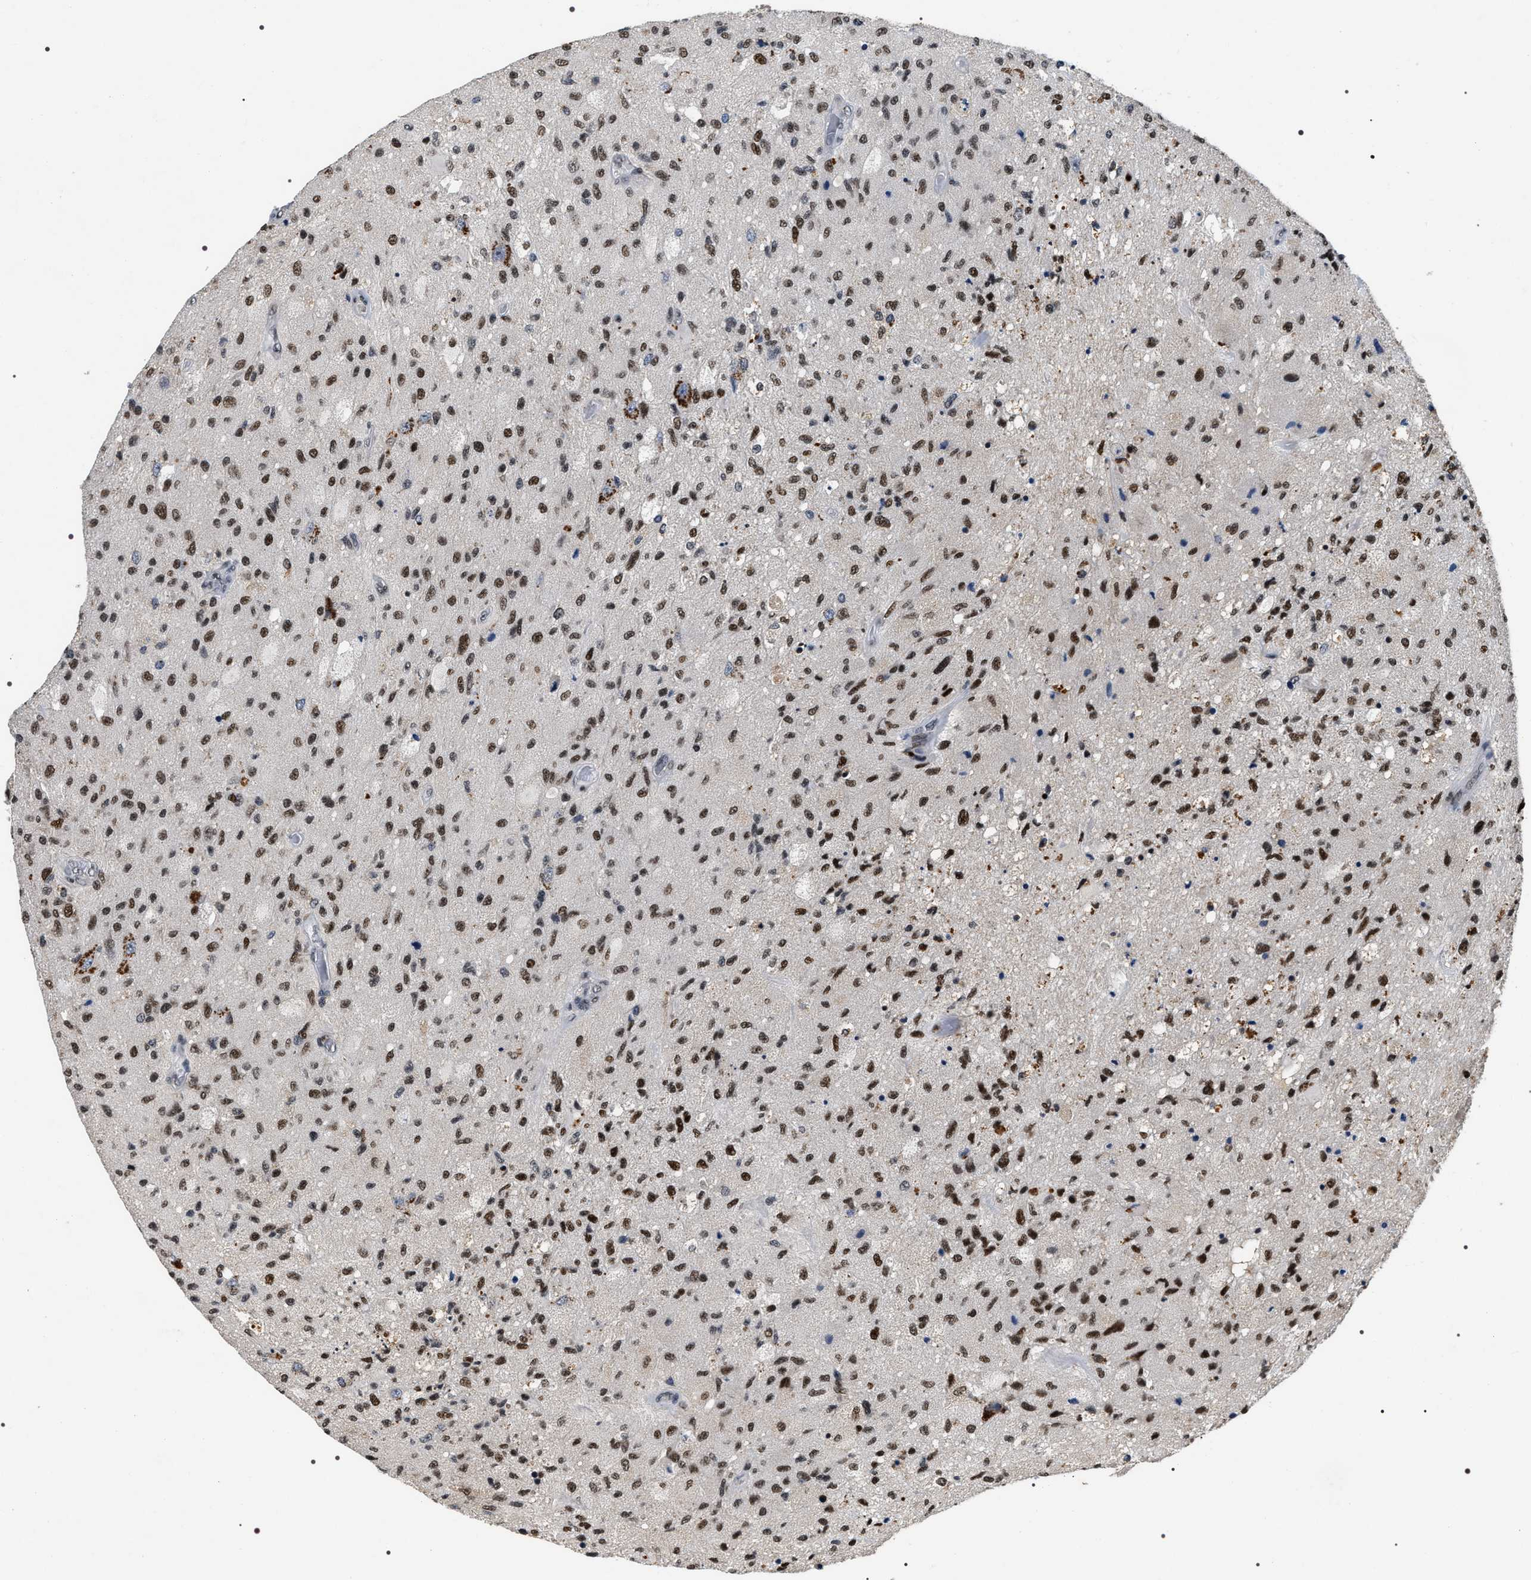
{"staining": {"intensity": "moderate", "quantity": ">75%", "location": "nuclear"}, "tissue": "glioma", "cell_type": "Tumor cells", "image_type": "cancer", "snomed": [{"axis": "morphology", "description": "Normal tissue, NOS"}, {"axis": "morphology", "description": "Glioma, malignant, High grade"}, {"axis": "topography", "description": "Cerebral cortex"}], "caption": "Protein analysis of glioma tissue shows moderate nuclear expression in approximately >75% of tumor cells.", "gene": "C7orf25", "patient": {"sex": "male", "age": 77}}